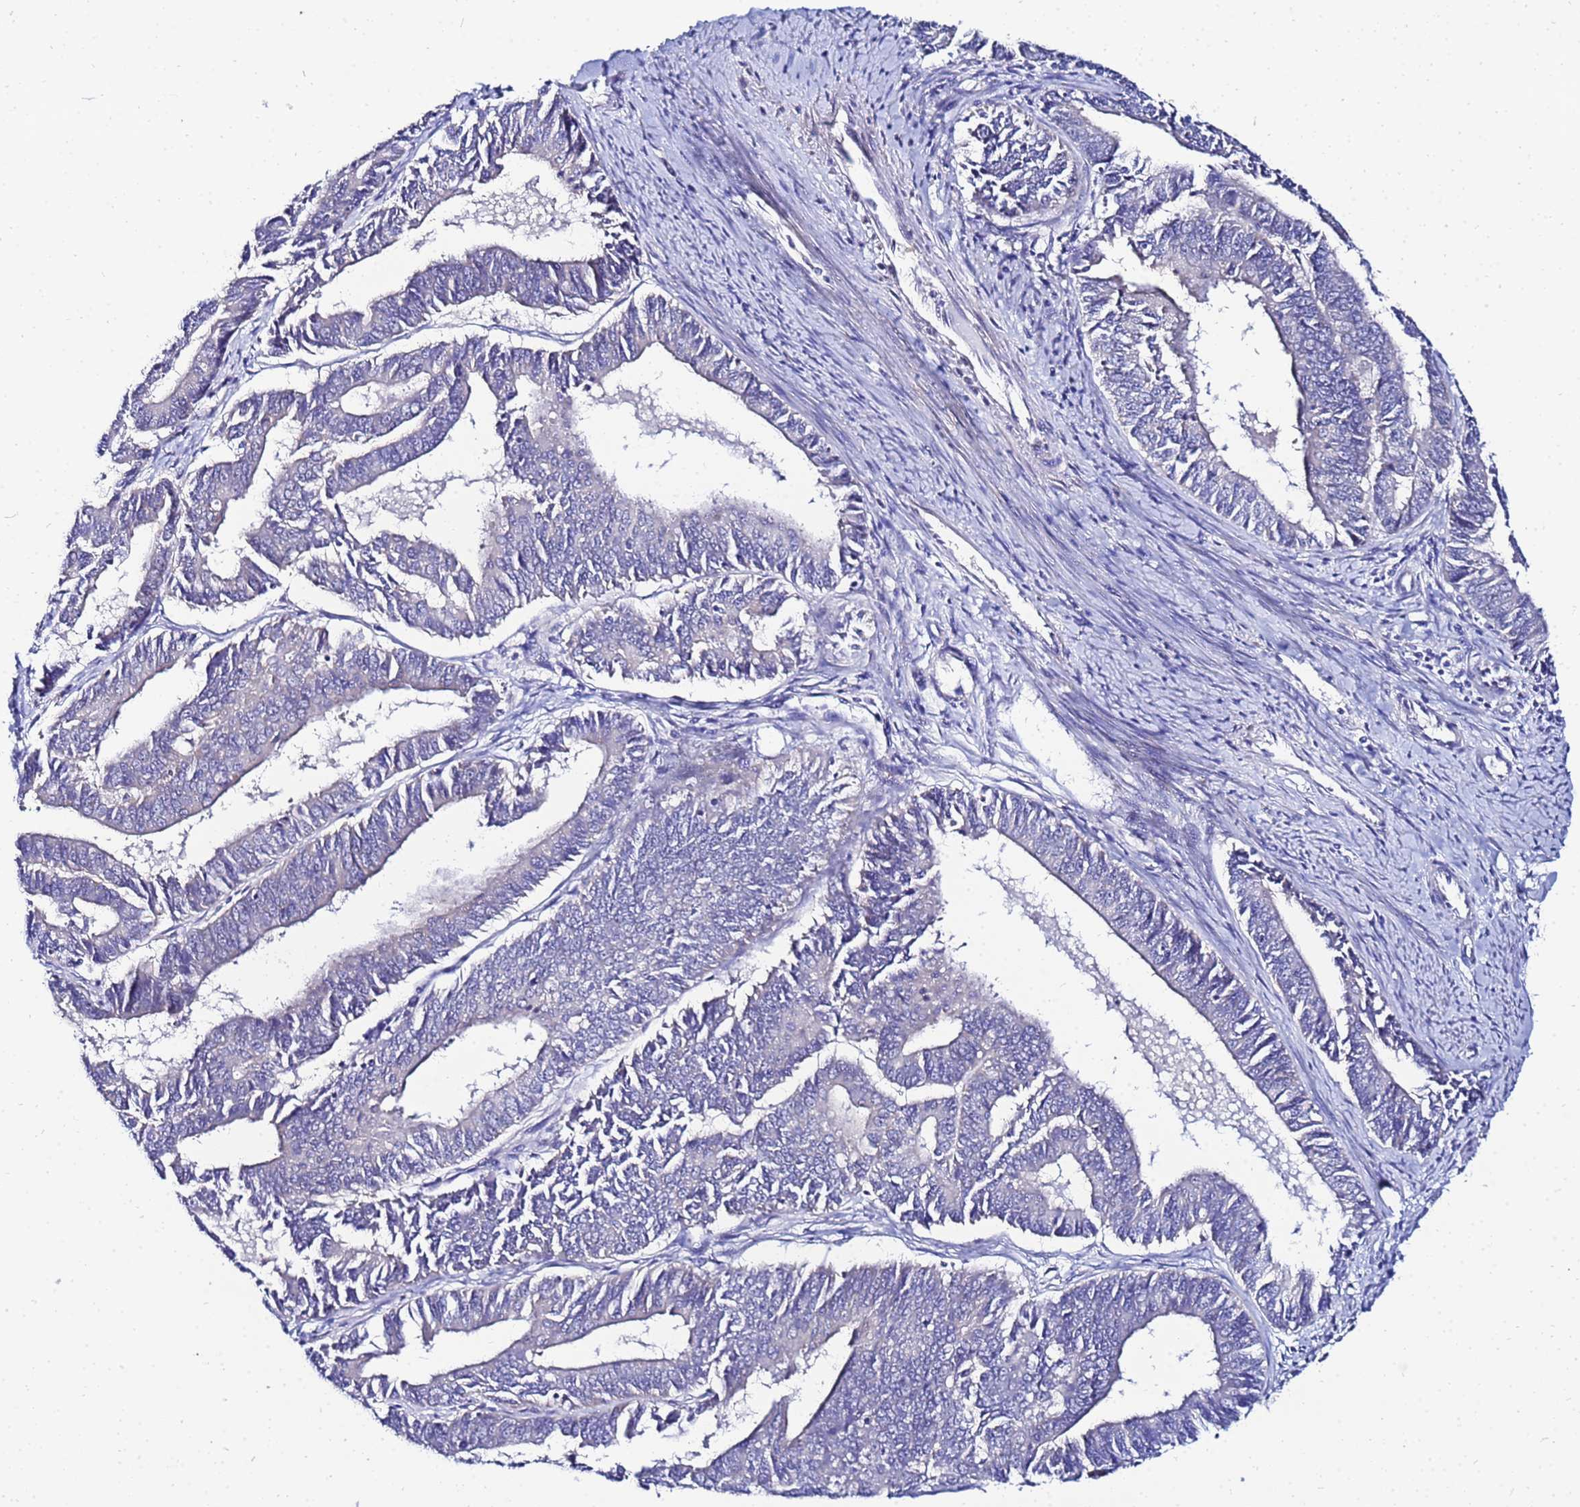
{"staining": {"intensity": "moderate", "quantity": "25%-75%", "location": "cytoplasmic/membranous"}, "tissue": "endometrial cancer", "cell_type": "Tumor cells", "image_type": "cancer", "snomed": [{"axis": "morphology", "description": "Adenocarcinoma, NOS"}, {"axis": "topography", "description": "Endometrium"}], "caption": "Human endometrial adenocarcinoma stained with a brown dye displays moderate cytoplasmic/membranous positive expression in about 25%-75% of tumor cells.", "gene": "FAHD2A", "patient": {"sex": "female", "age": 73}}